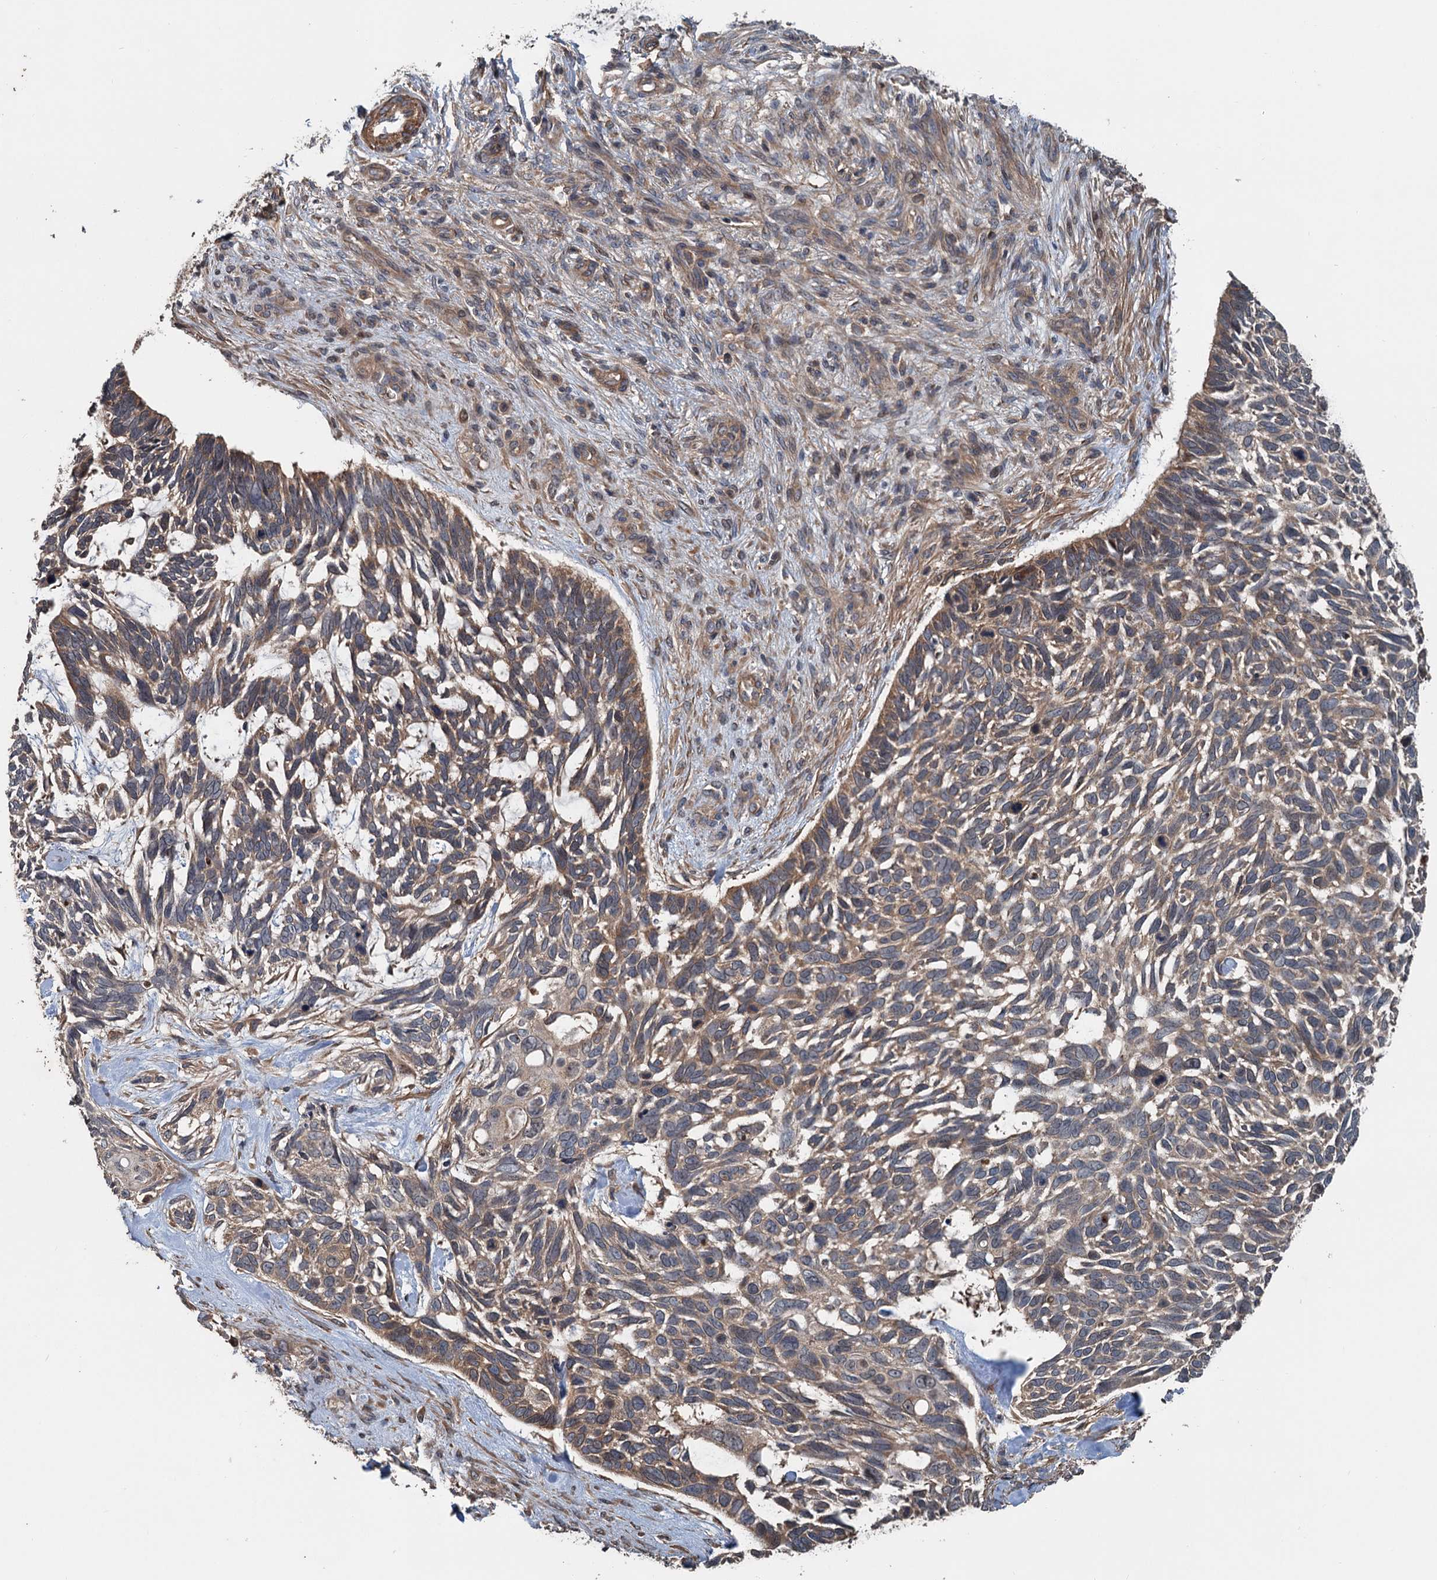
{"staining": {"intensity": "weak", "quantity": ">75%", "location": "cytoplasmic/membranous"}, "tissue": "skin cancer", "cell_type": "Tumor cells", "image_type": "cancer", "snomed": [{"axis": "morphology", "description": "Basal cell carcinoma"}, {"axis": "topography", "description": "Skin"}], "caption": "Immunohistochemical staining of skin cancer shows low levels of weak cytoplasmic/membranous protein positivity in about >75% of tumor cells. (brown staining indicates protein expression, while blue staining denotes nuclei).", "gene": "TEDC1", "patient": {"sex": "male", "age": 88}}